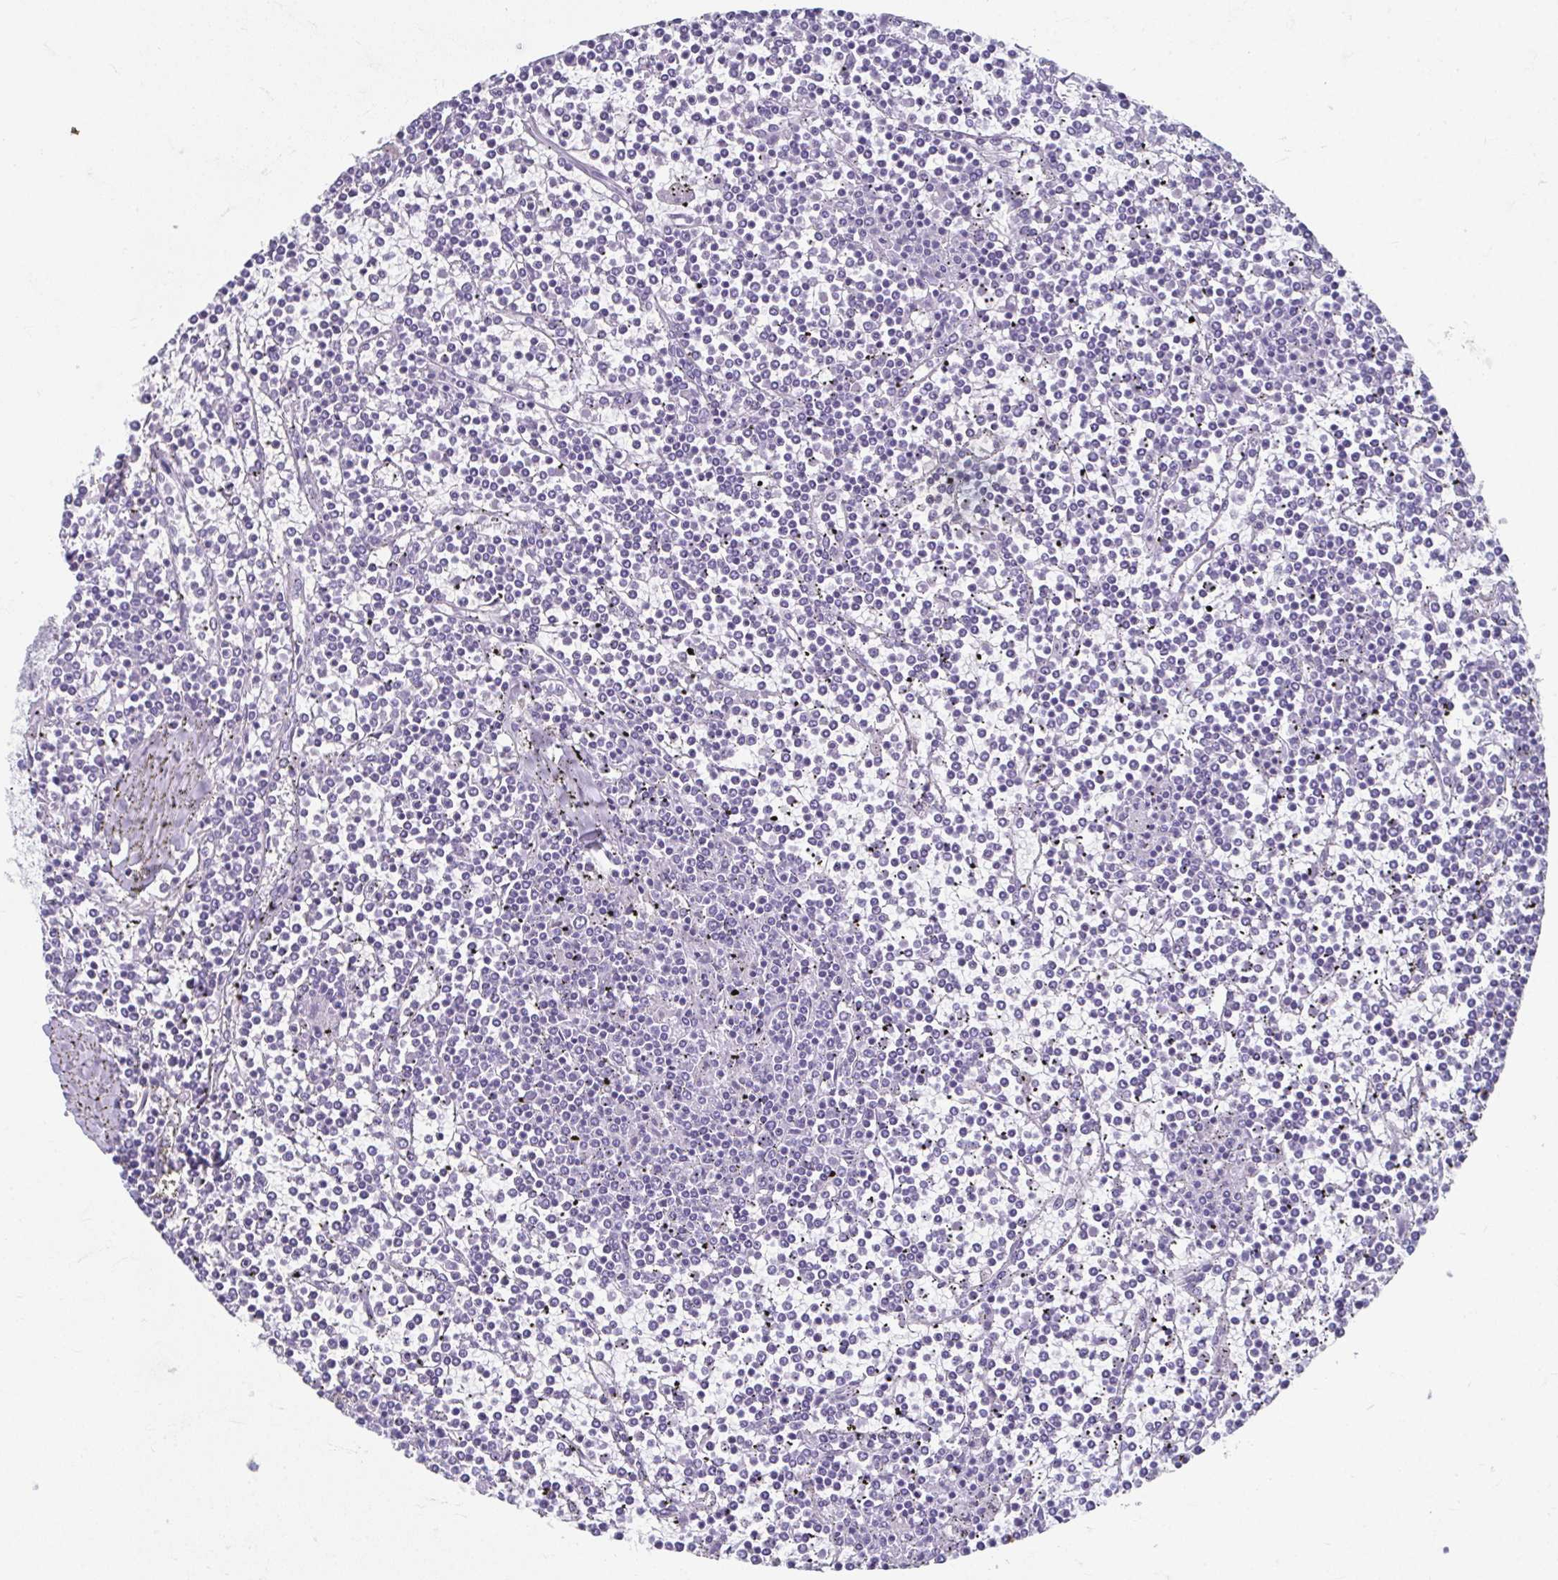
{"staining": {"intensity": "negative", "quantity": "none", "location": "none"}, "tissue": "lymphoma", "cell_type": "Tumor cells", "image_type": "cancer", "snomed": [{"axis": "morphology", "description": "Malignant lymphoma, non-Hodgkin's type, Low grade"}, {"axis": "topography", "description": "Spleen"}], "caption": "Tumor cells are negative for protein expression in human malignant lymphoma, non-Hodgkin's type (low-grade). (DAB (3,3'-diaminobenzidine) immunohistochemistry (IHC) visualized using brightfield microscopy, high magnification).", "gene": "GHRL", "patient": {"sex": "female", "age": 19}}